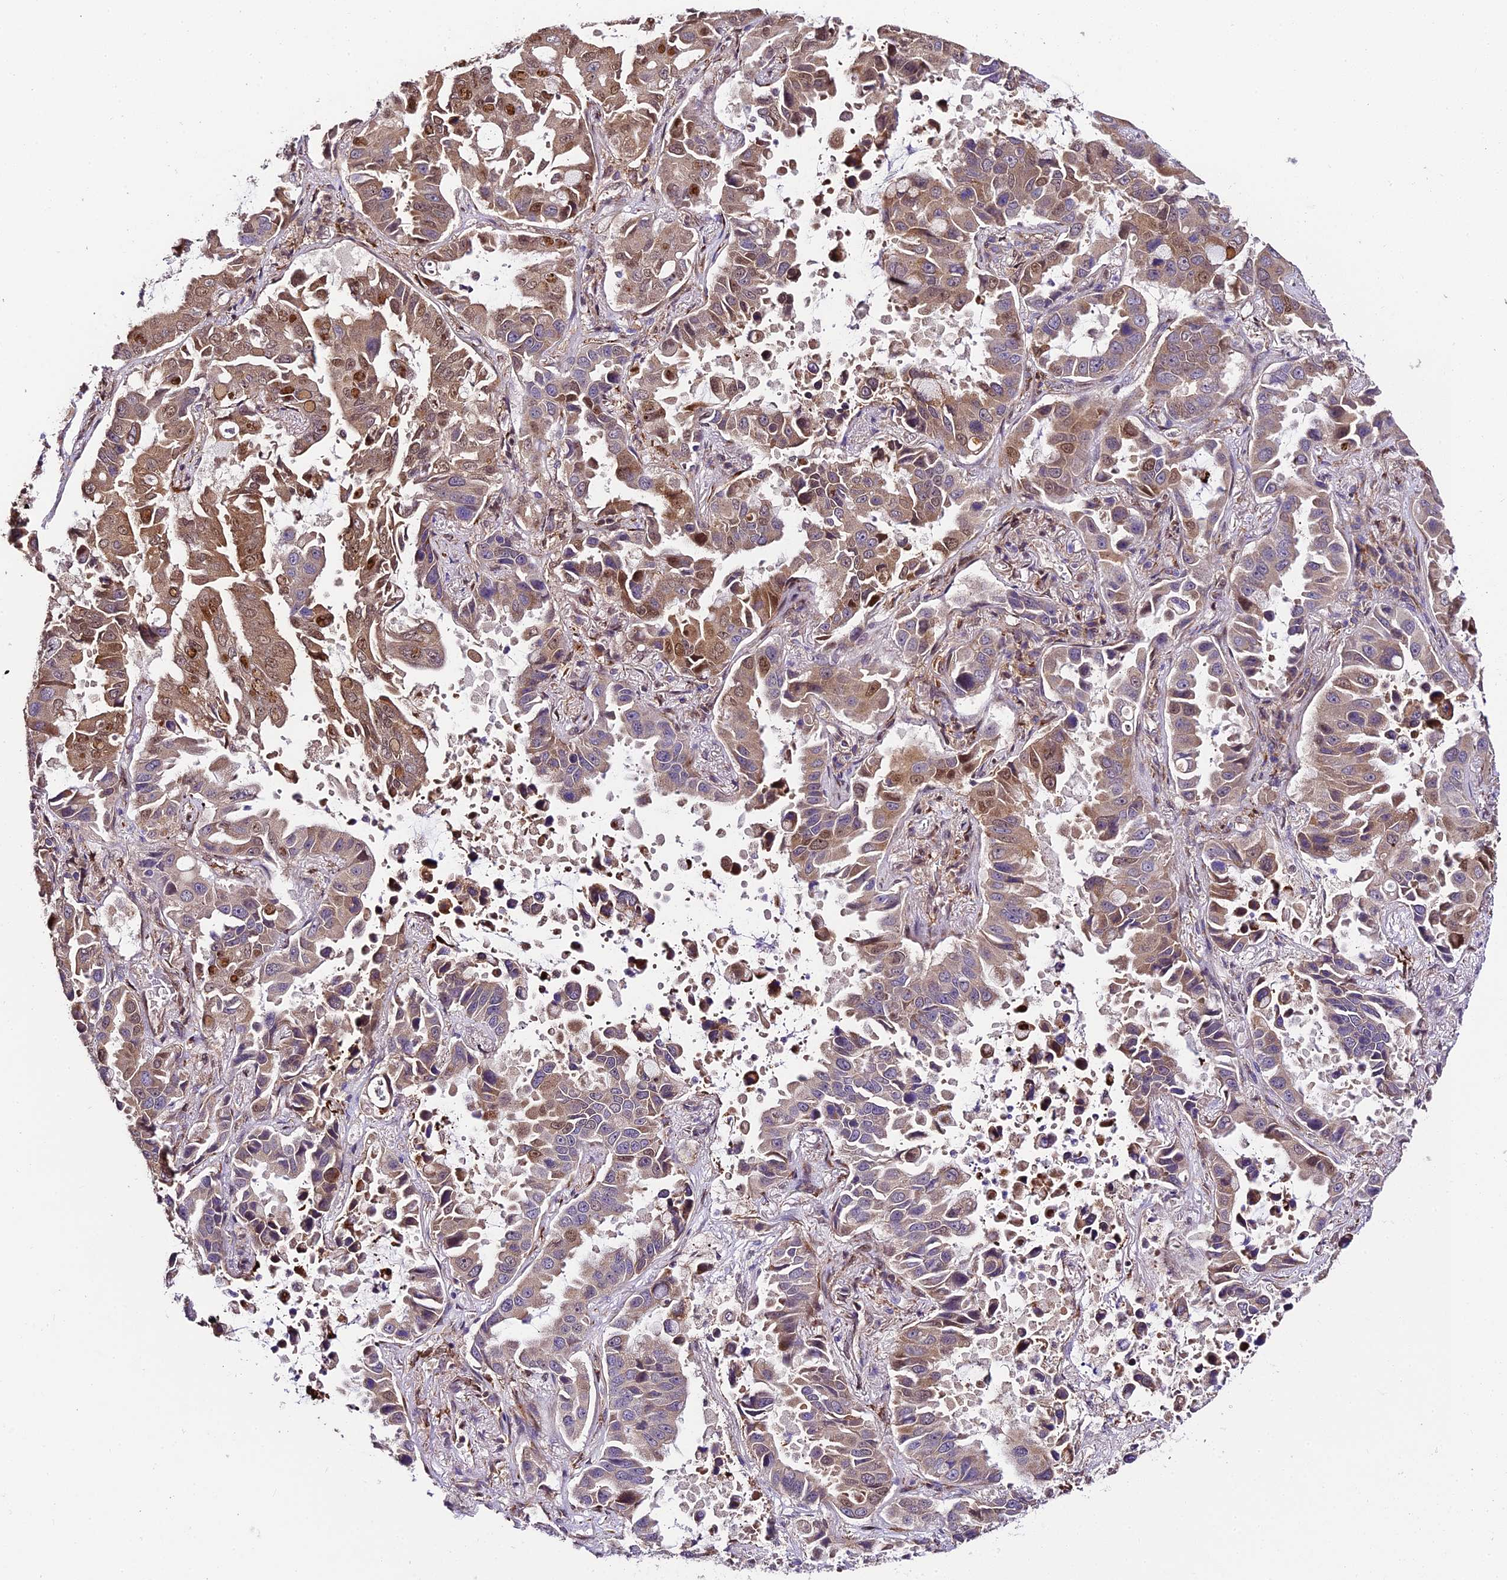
{"staining": {"intensity": "moderate", "quantity": "25%-75%", "location": "cytoplasmic/membranous,nuclear"}, "tissue": "lung cancer", "cell_type": "Tumor cells", "image_type": "cancer", "snomed": [{"axis": "morphology", "description": "Adenocarcinoma, NOS"}, {"axis": "topography", "description": "Lung"}], "caption": "A medium amount of moderate cytoplasmic/membranous and nuclear expression is appreciated in about 25%-75% of tumor cells in lung cancer (adenocarcinoma) tissue.", "gene": "TRIM22", "patient": {"sex": "male", "age": 64}}